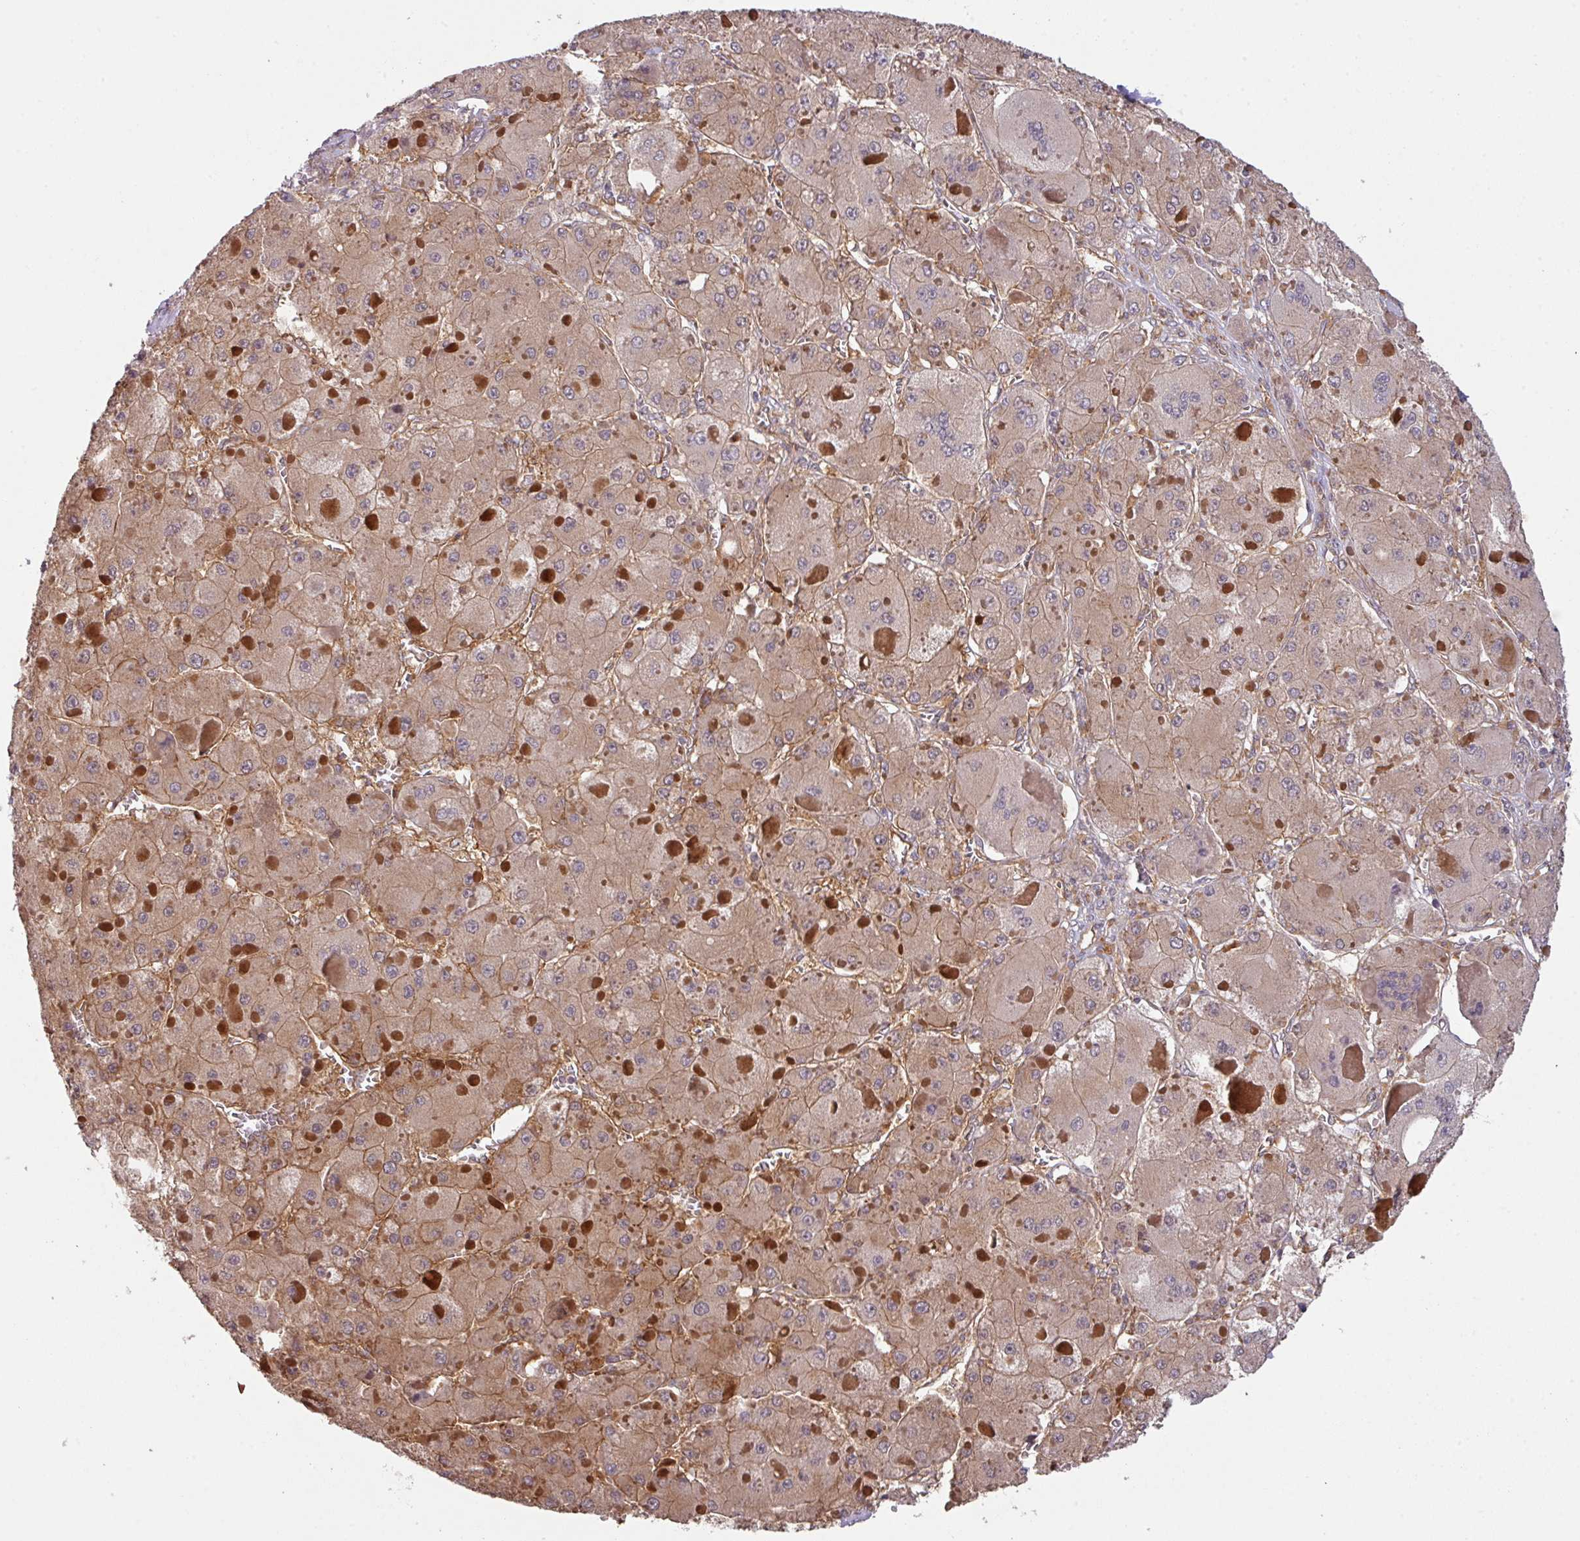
{"staining": {"intensity": "moderate", "quantity": ">75%", "location": "cytoplasmic/membranous"}, "tissue": "liver cancer", "cell_type": "Tumor cells", "image_type": "cancer", "snomed": [{"axis": "morphology", "description": "Carcinoma, Hepatocellular, NOS"}, {"axis": "topography", "description": "Liver"}], "caption": "Brown immunohistochemical staining in liver cancer exhibits moderate cytoplasmic/membranous positivity in approximately >75% of tumor cells. Using DAB (brown) and hematoxylin (blue) stains, captured at high magnification using brightfield microscopy.", "gene": "CYFIP2", "patient": {"sex": "female", "age": 73}}